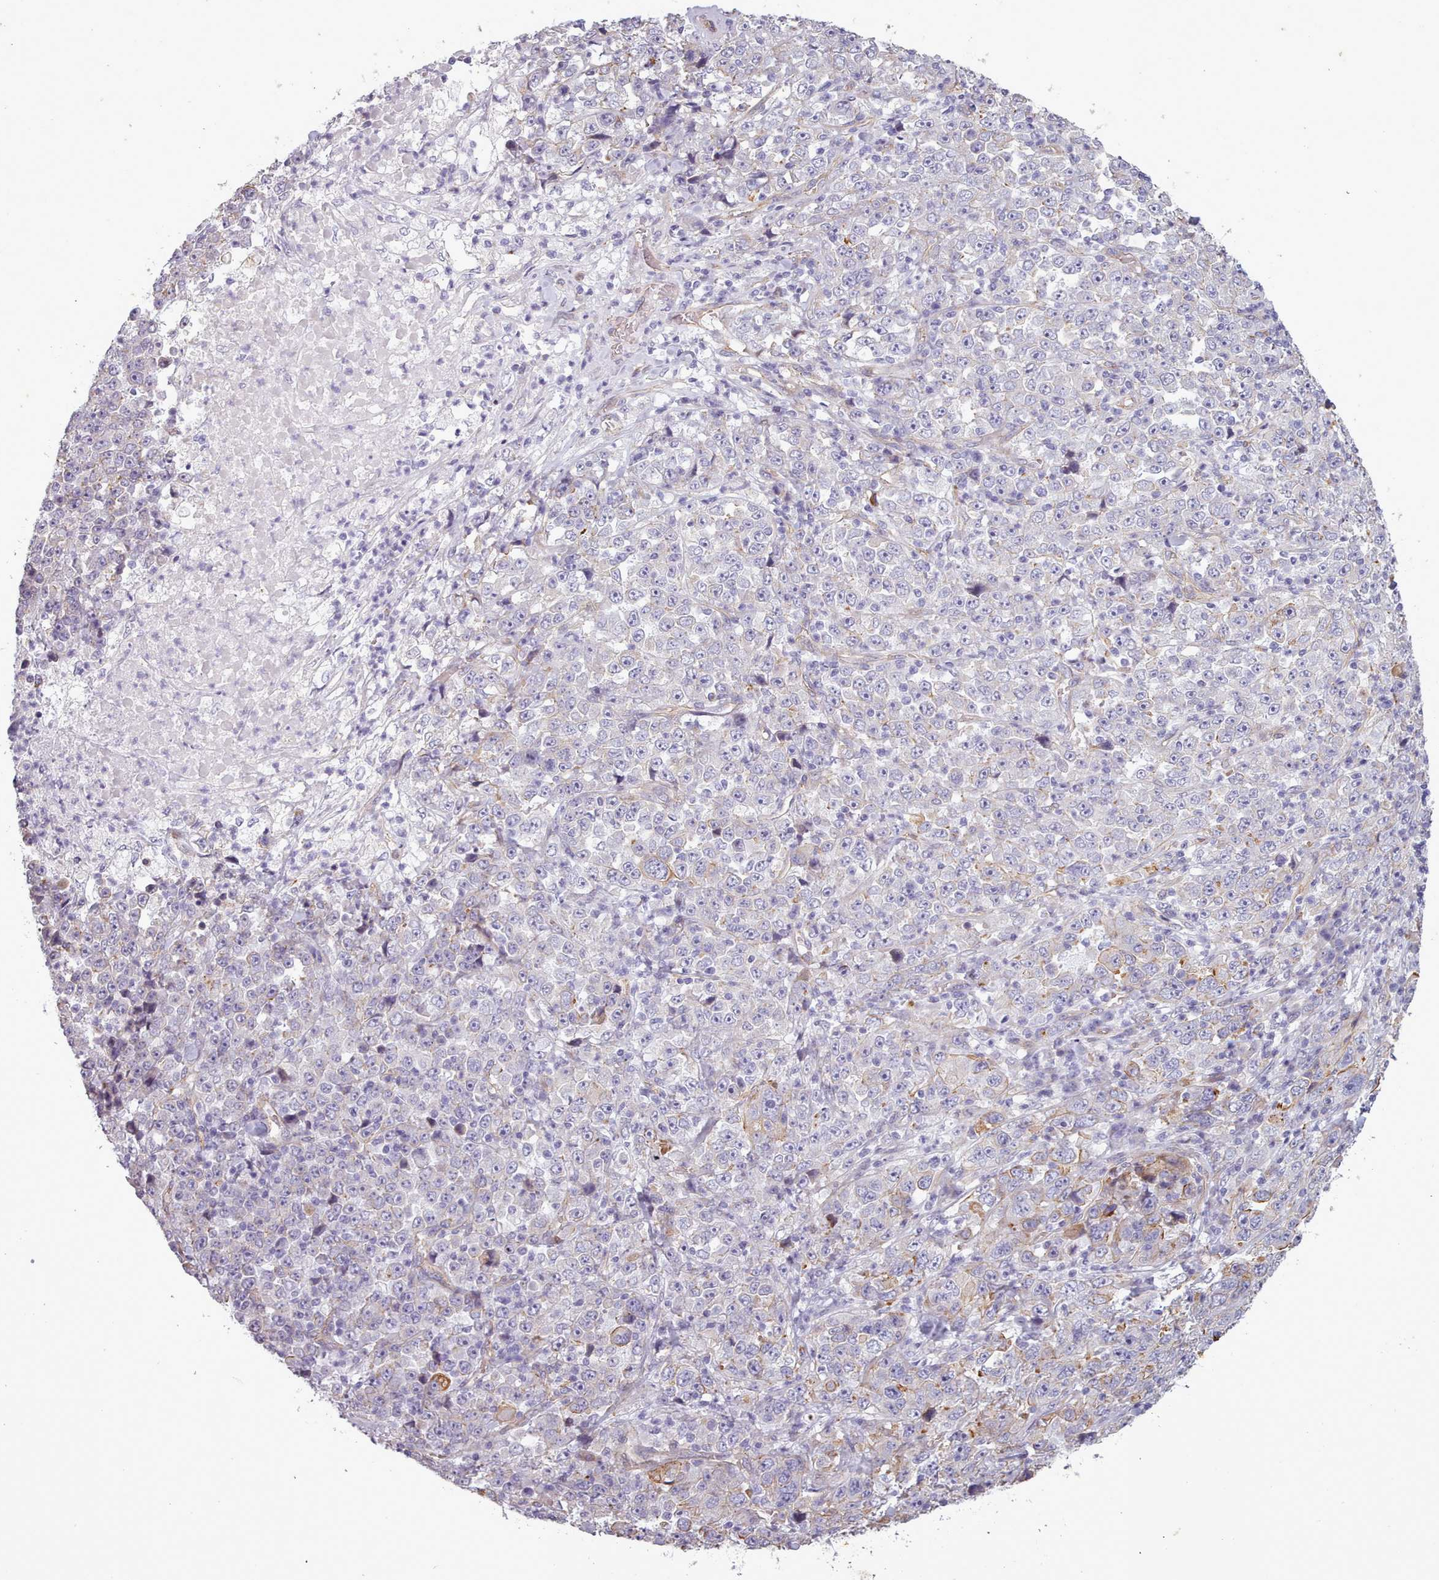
{"staining": {"intensity": "negative", "quantity": "none", "location": "none"}, "tissue": "stomach cancer", "cell_type": "Tumor cells", "image_type": "cancer", "snomed": [{"axis": "morphology", "description": "Normal tissue, NOS"}, {"axis": "morphology", "description": "Adenocarcinoma, NOS"}, {"axis": "topography", "description": "Stomach, upper"}, {"axis": "topography", "description": "Stomach"}], "caption": "This is an immunohistochemistry image of stomach cancer. There is no staining in tumor cells.", "gene": "PLD4", "patient": {"sex": "male", "age": 59}}